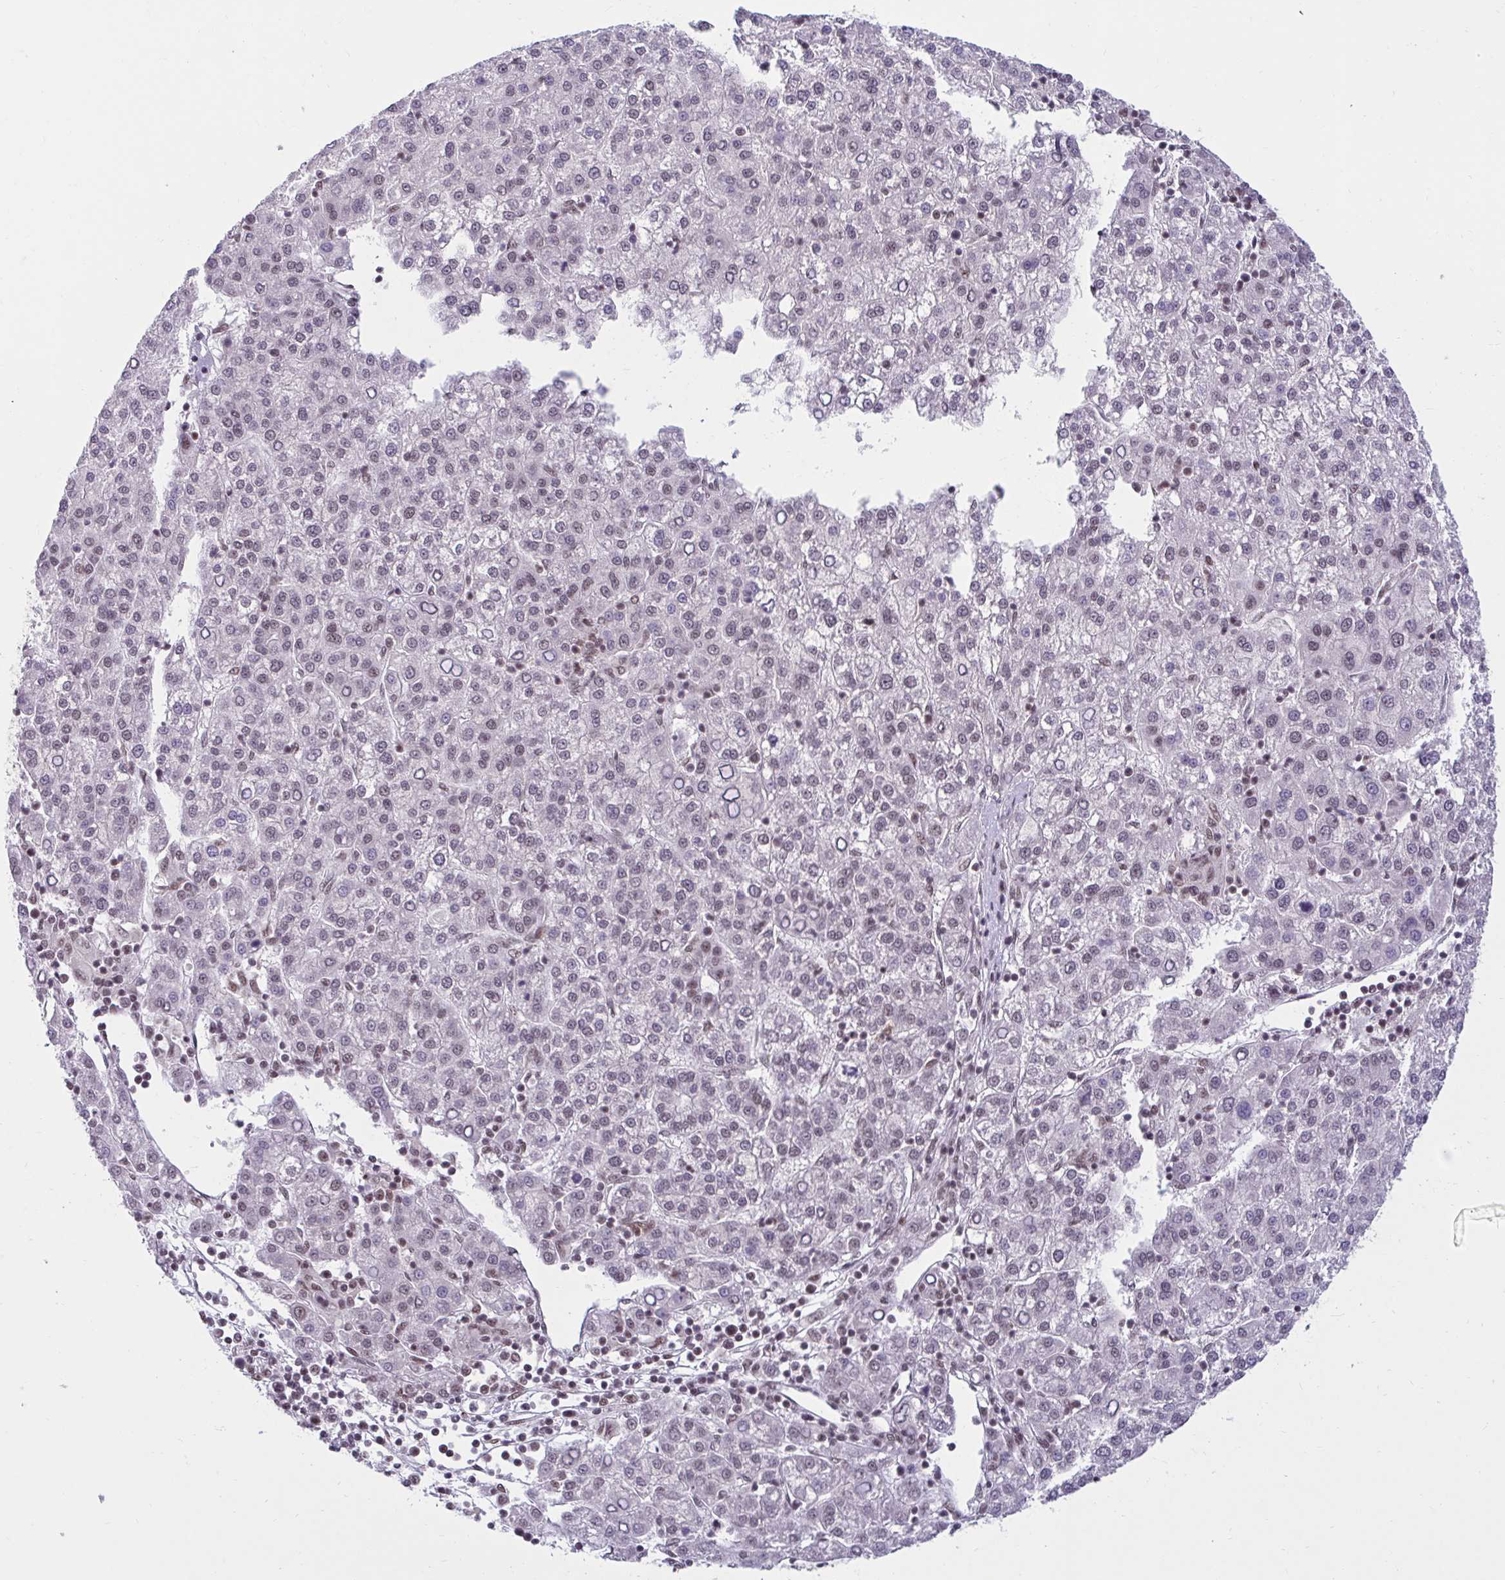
{"staining": {"intensity": "weak", "quantity": "<25%", "location": "nuclear"}, "tissue": "liver cancer", "cell_type": "Tumor cells", "image_type": "cancer", "snomed": [{"axis": "morphology", "description": "Carcinoma, Hepatocellular, NOS"}, {"axis": "topography", "description": "Liver"}], "caption": "IHC histopathology image of human hepatocellular carcinoma (liver) stained for a protein (brown), which shows no expression in tumor cells. Brightfield microscopy of immunohistochemistry (IHC) stained with DAB (brown) and hematoxylin (blue), captured at high magnification.", "gene": "PHF10", "patient": {"sex": "female", "age": 58}}